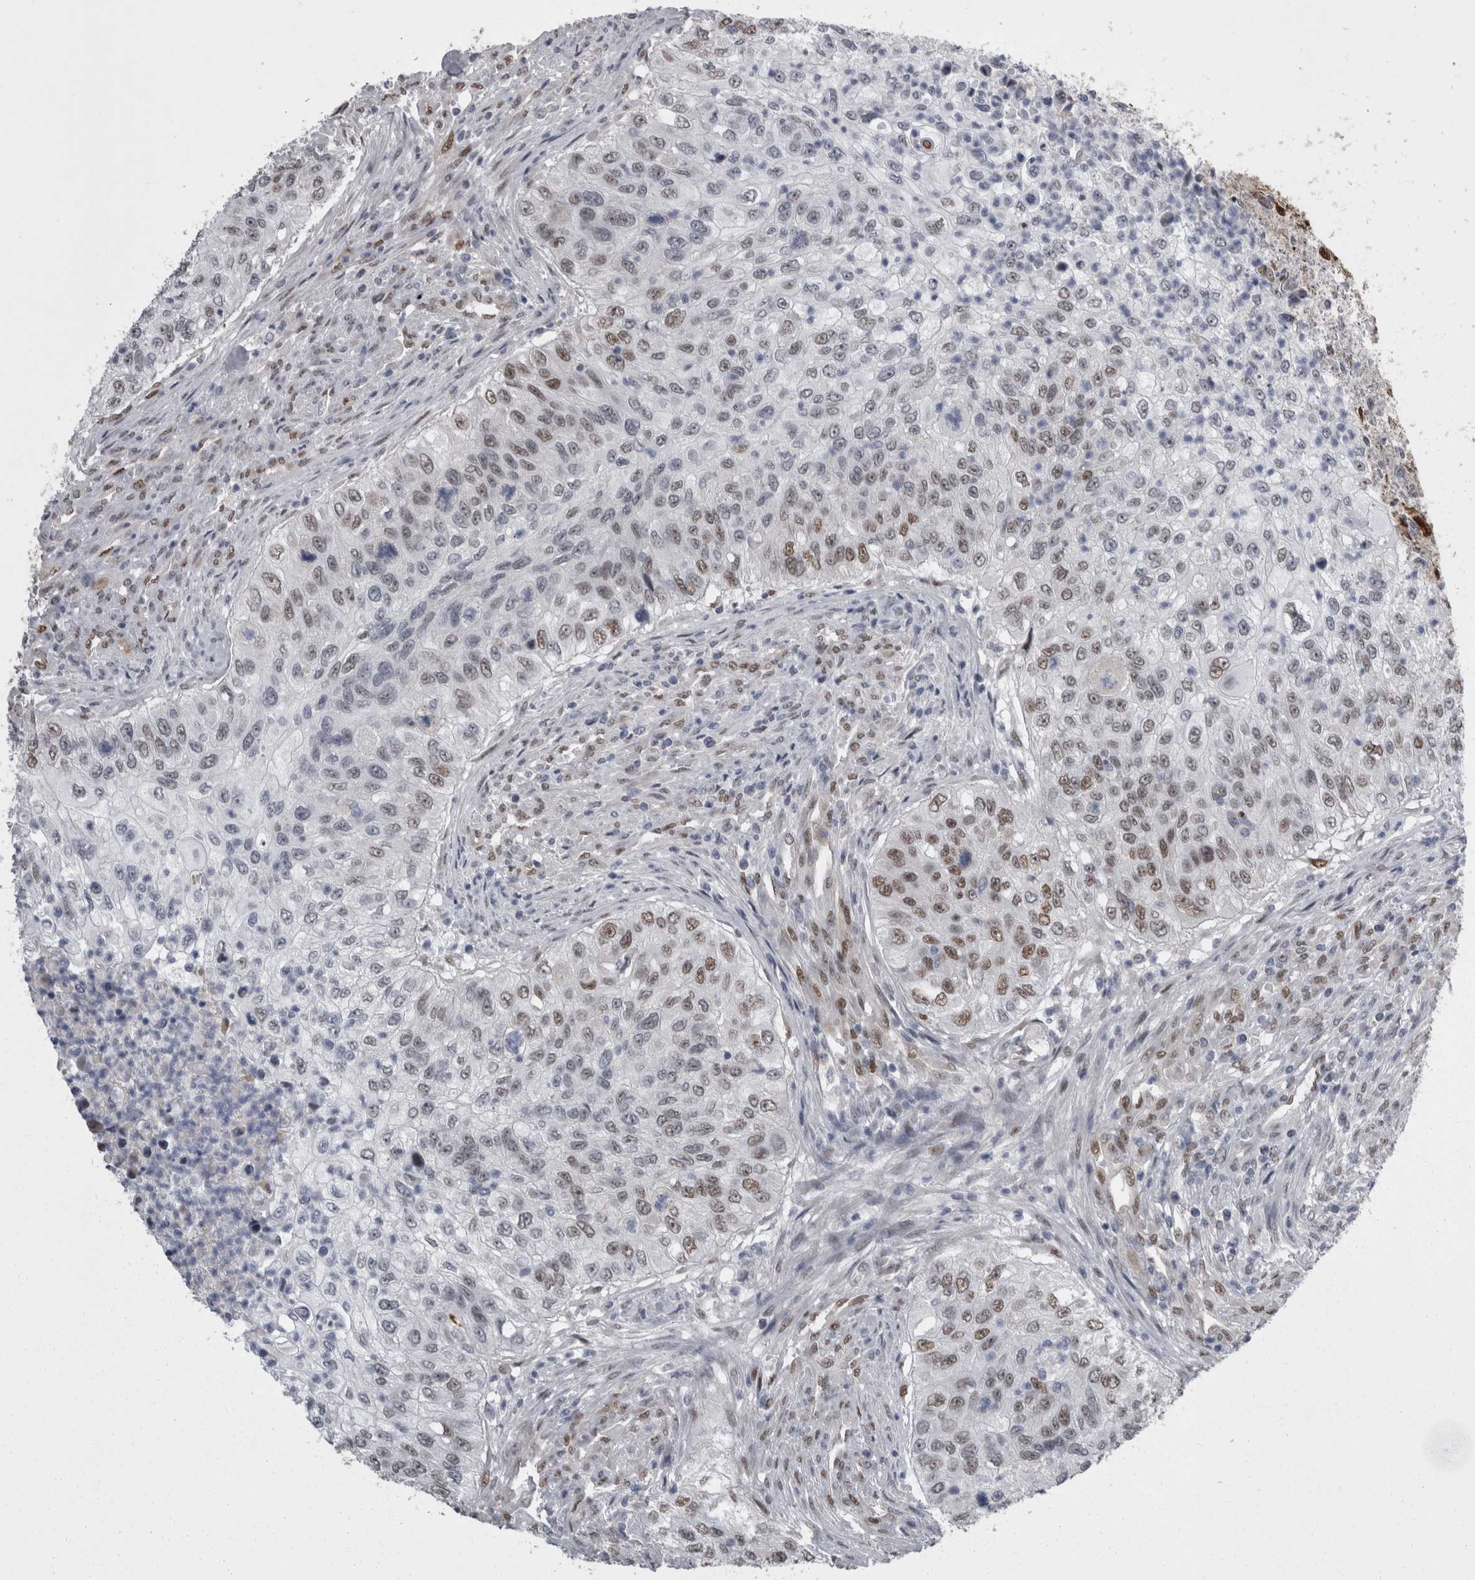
{"staining": {"intensity": "weak", "quantity": "25%-75%", "location": "nuclear"}, "tissue": "urothelial cancer", "cell_type": "Tumor cells", "image_type": "cancer", "snomed": [{"axis": "morphology", "description": "Urothelial carcinoma, High grade"}, {"axis": "topography", "description": "Urinary bladder"}], "caption": "Urothelial cancer stained with immunohistochemistry (IHC) demonstrates weak nuclear positivity in about 25%-75% of tumor cells.", "gene": "C1orf54", "patient": {"sex": "female", "age": 60}}